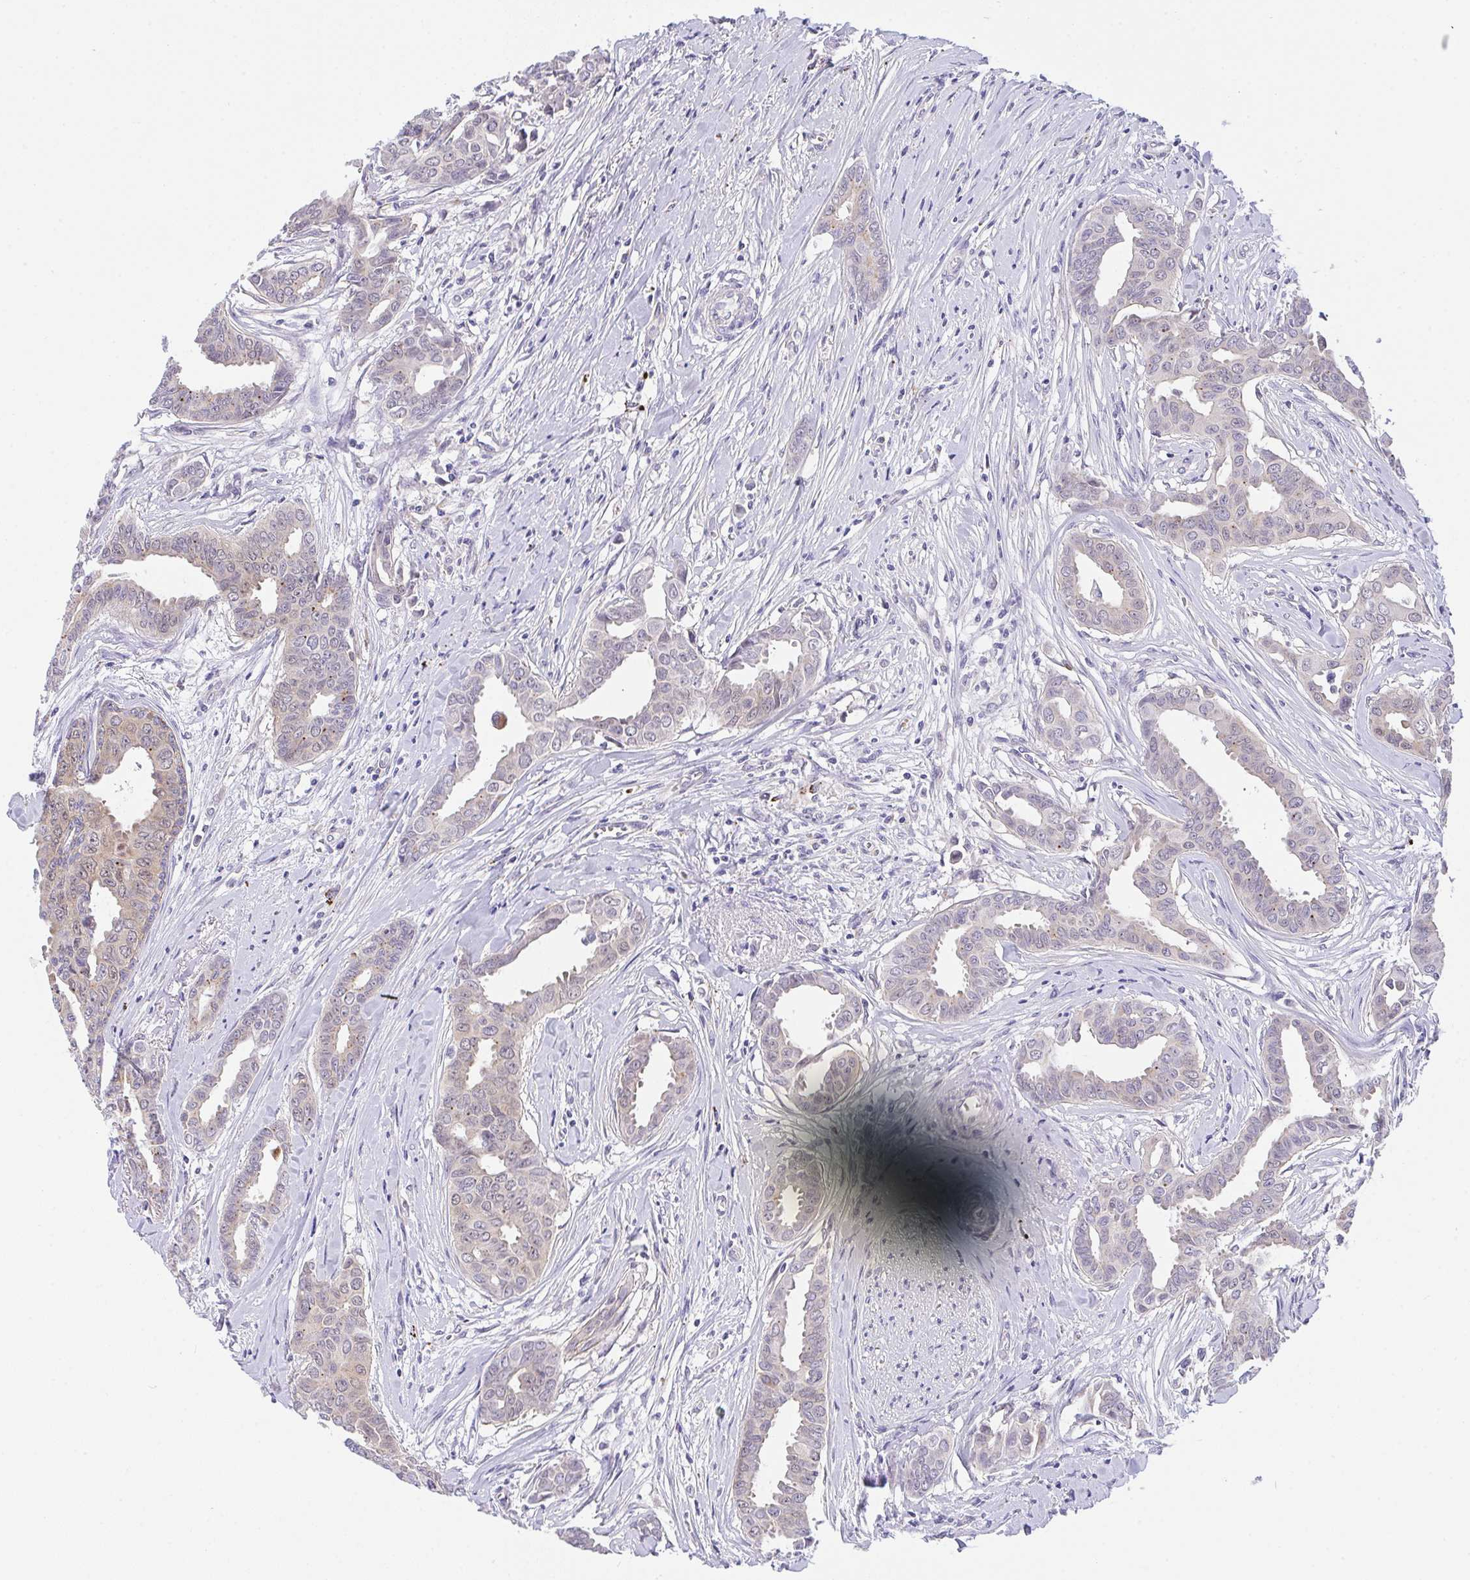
{"staining": {"intensity": "weak", "quantity": "<25%", "location": "cytoplasmic/membranous,nuclear"}, "tissue": "breast cancer", "cell_type": "Tumor cells", "image_type": "cancer", "snomed": [{"axis": "morphology", "description": "Duct carcinoma"}, {"axis": "topography", "description": "Breast"}], "caption": "This is a photomicrograph of immunohistochemistry (IHC) staining of breast infiltrating ductal carcinoma, which shows no positivity in tumor cells.", "gene": "HOXD12", "patient": {"sex": "female", "age": 45}}